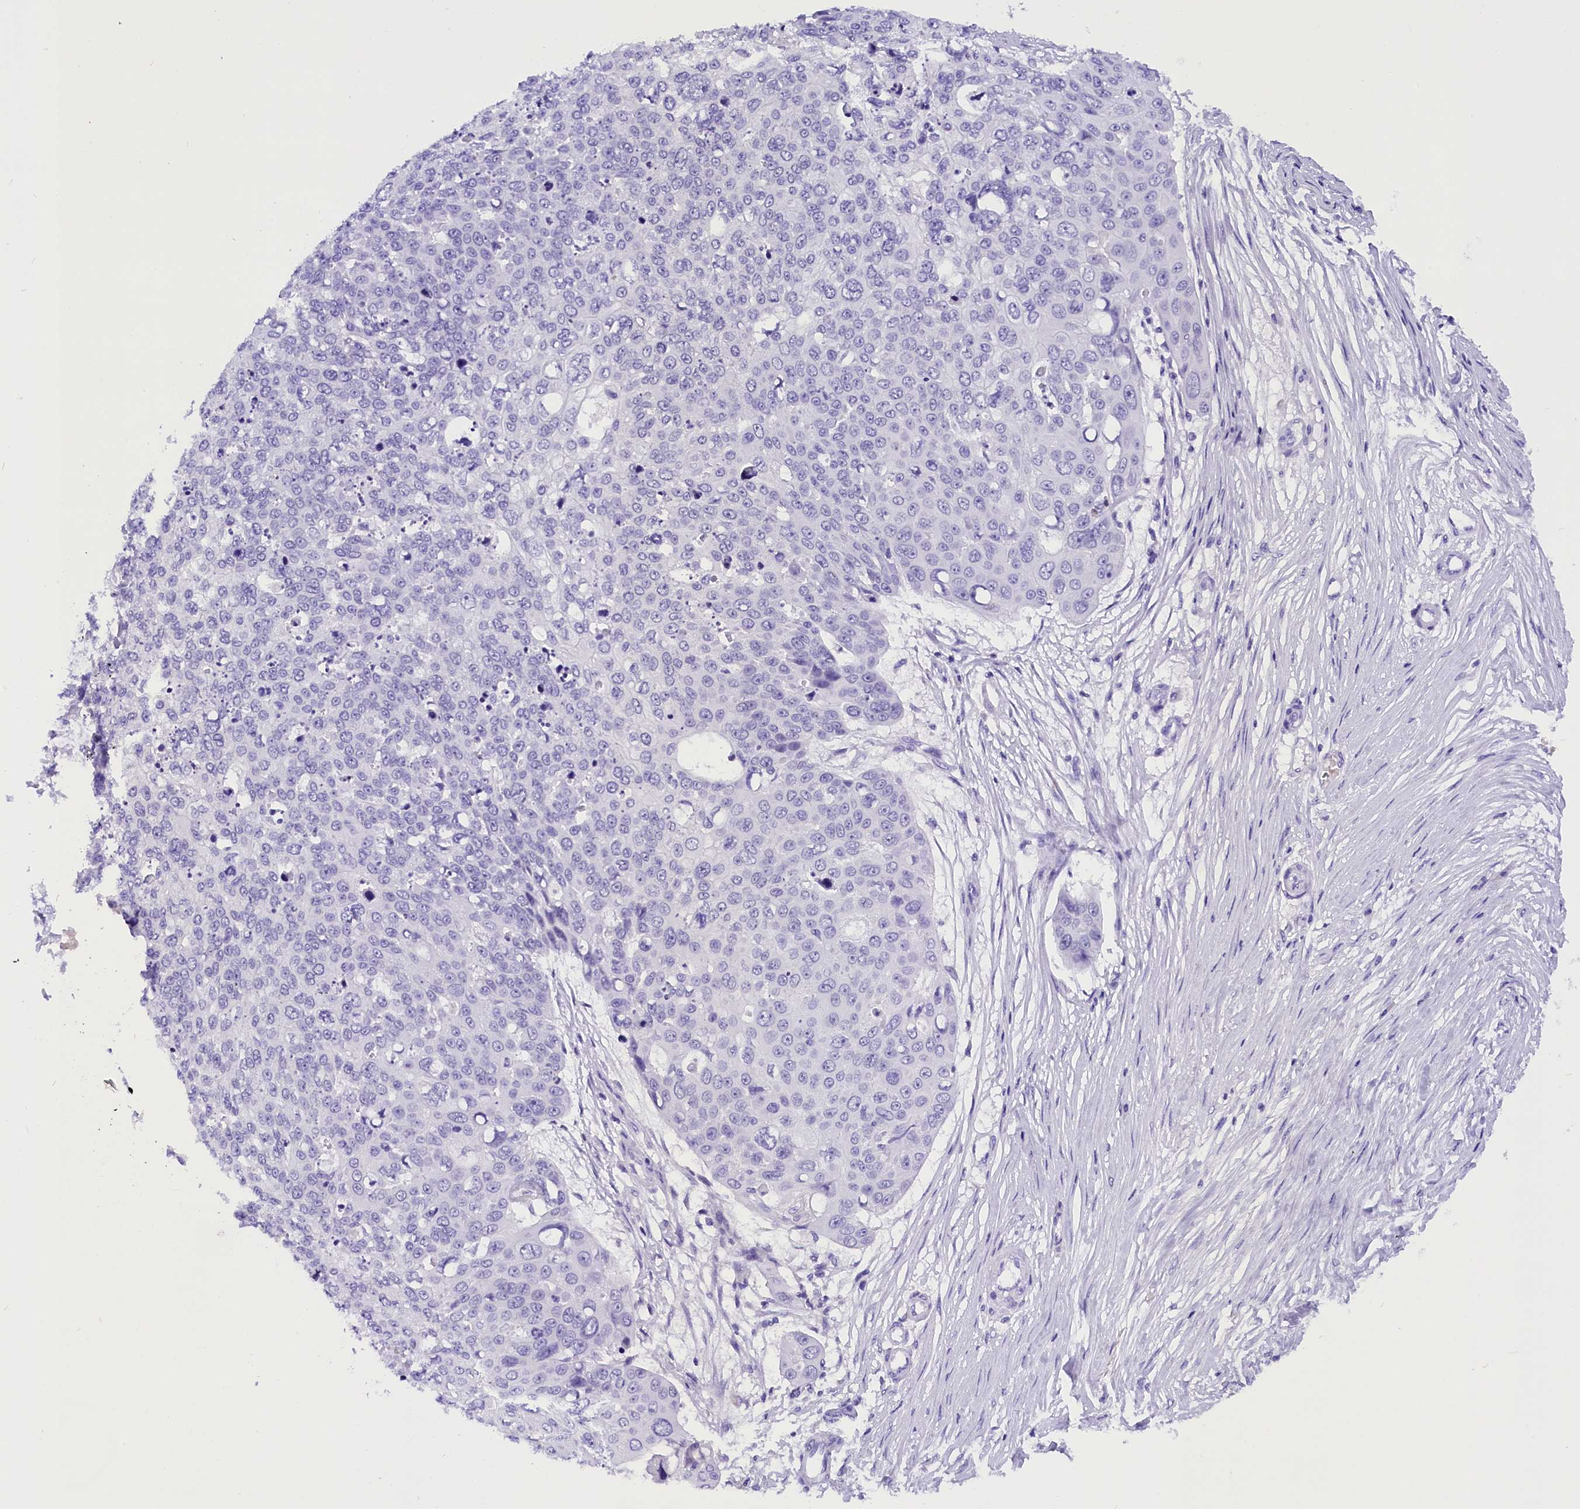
{"staining": {"intensity": "negative", "quantity": "none", "location": "none"}, "tissue": "skin cancer", "cell_type": "Tumor cells", "image_type": "cancer", "snomed": [{"axis": "morphology", "description": "Squamous cell carcinoma, NOS"}, {"axis": "topography", "description": "Skin"}], "caption": "Squamous cell carcinoma (skin) was stained to show a protein in brown. There is no significant expression in tumor cells.", "gene": "ABAT", "patient": {"sex": "male", "age": 71}}